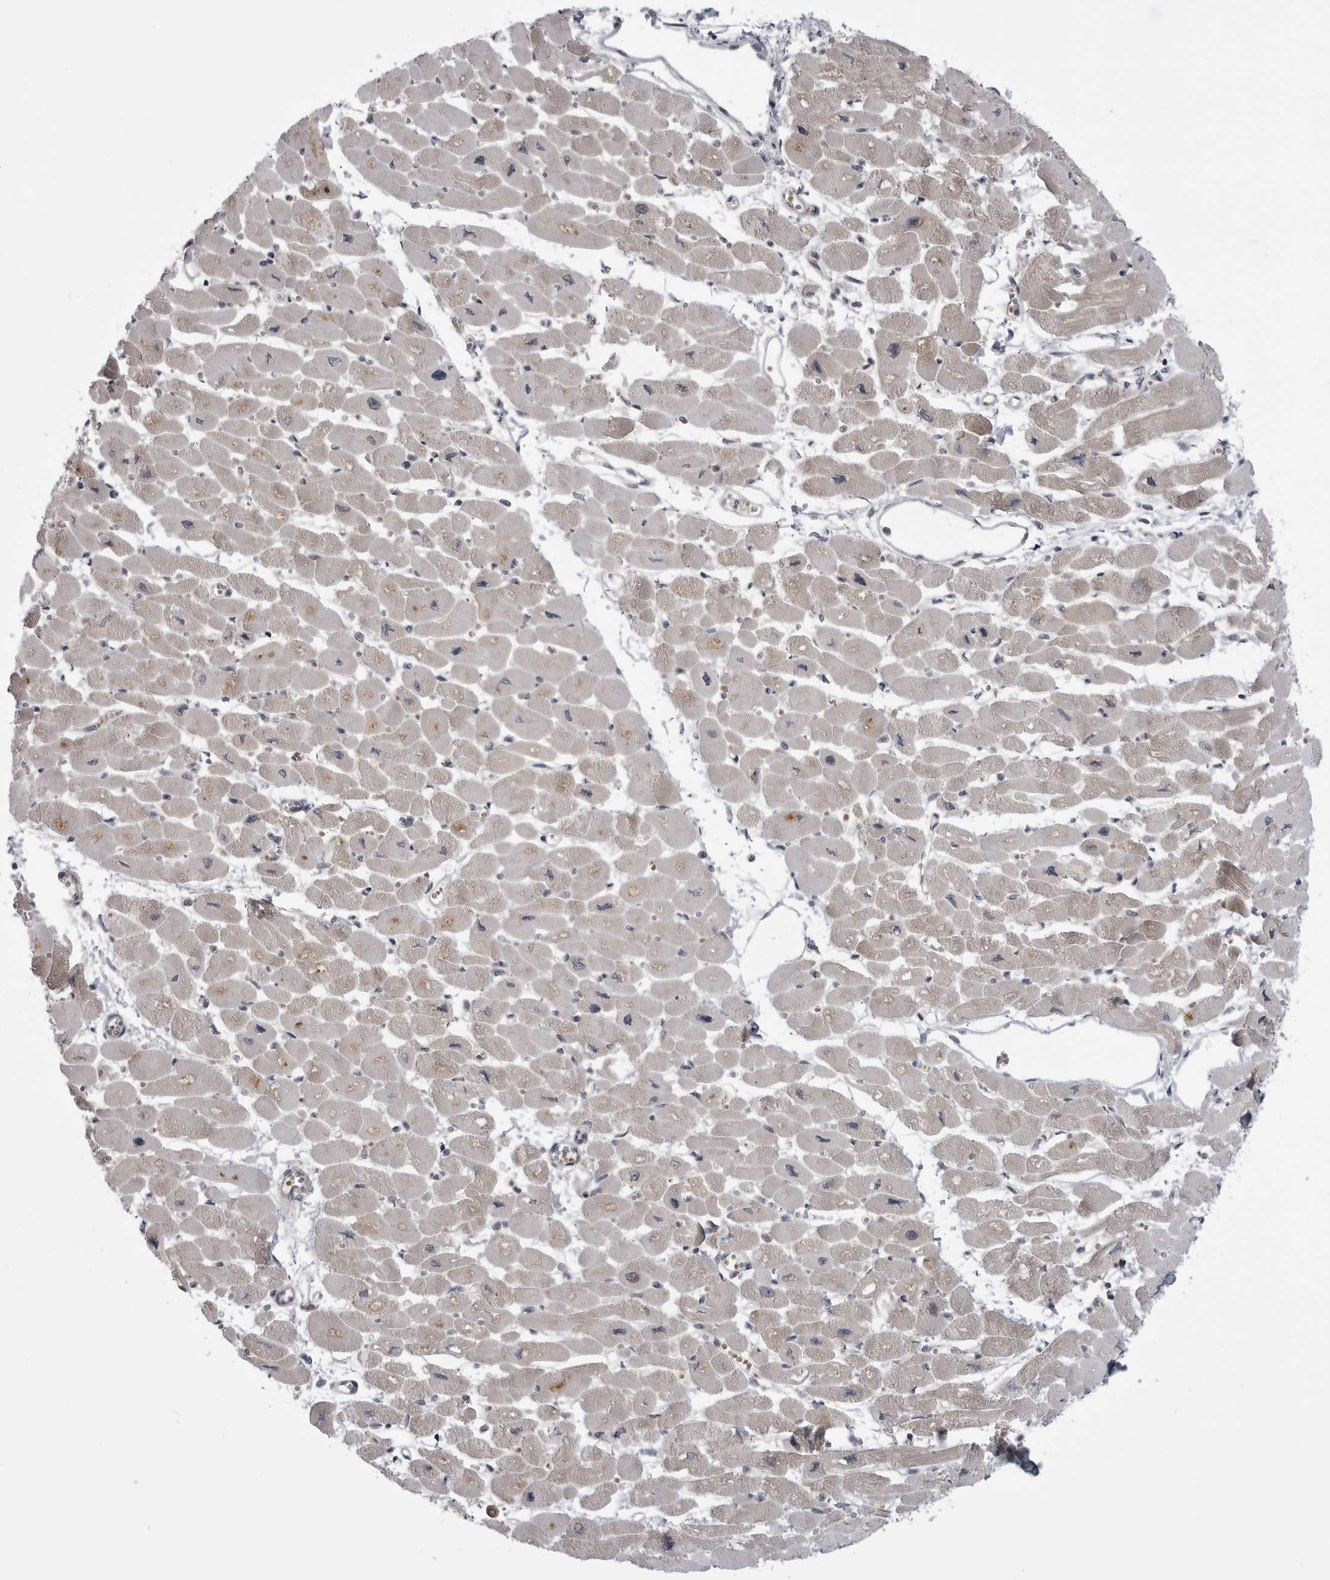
{"staining": {"intensity": "weak", "quantity": ">75%", "location": "cytoplasmic/membranous"}, "tissue": "heart muscle", "cell_type": "Cardiomyocytes", "image_type": "normal", "snomed": [{"axis": "morphology", "description": "Normal tissue, NOS"}, {"axis": "topography", "description": "Heart"}], "caption": "This histopathology image displays immunohistochemistry (IHC) staining of normal heart muscle, with low weak cytoplasmic/membranous staining in approximately >75% of cardiomyocytes.", "gene": "LRRC45", "patient": {"sex": "female", "age": 54}}